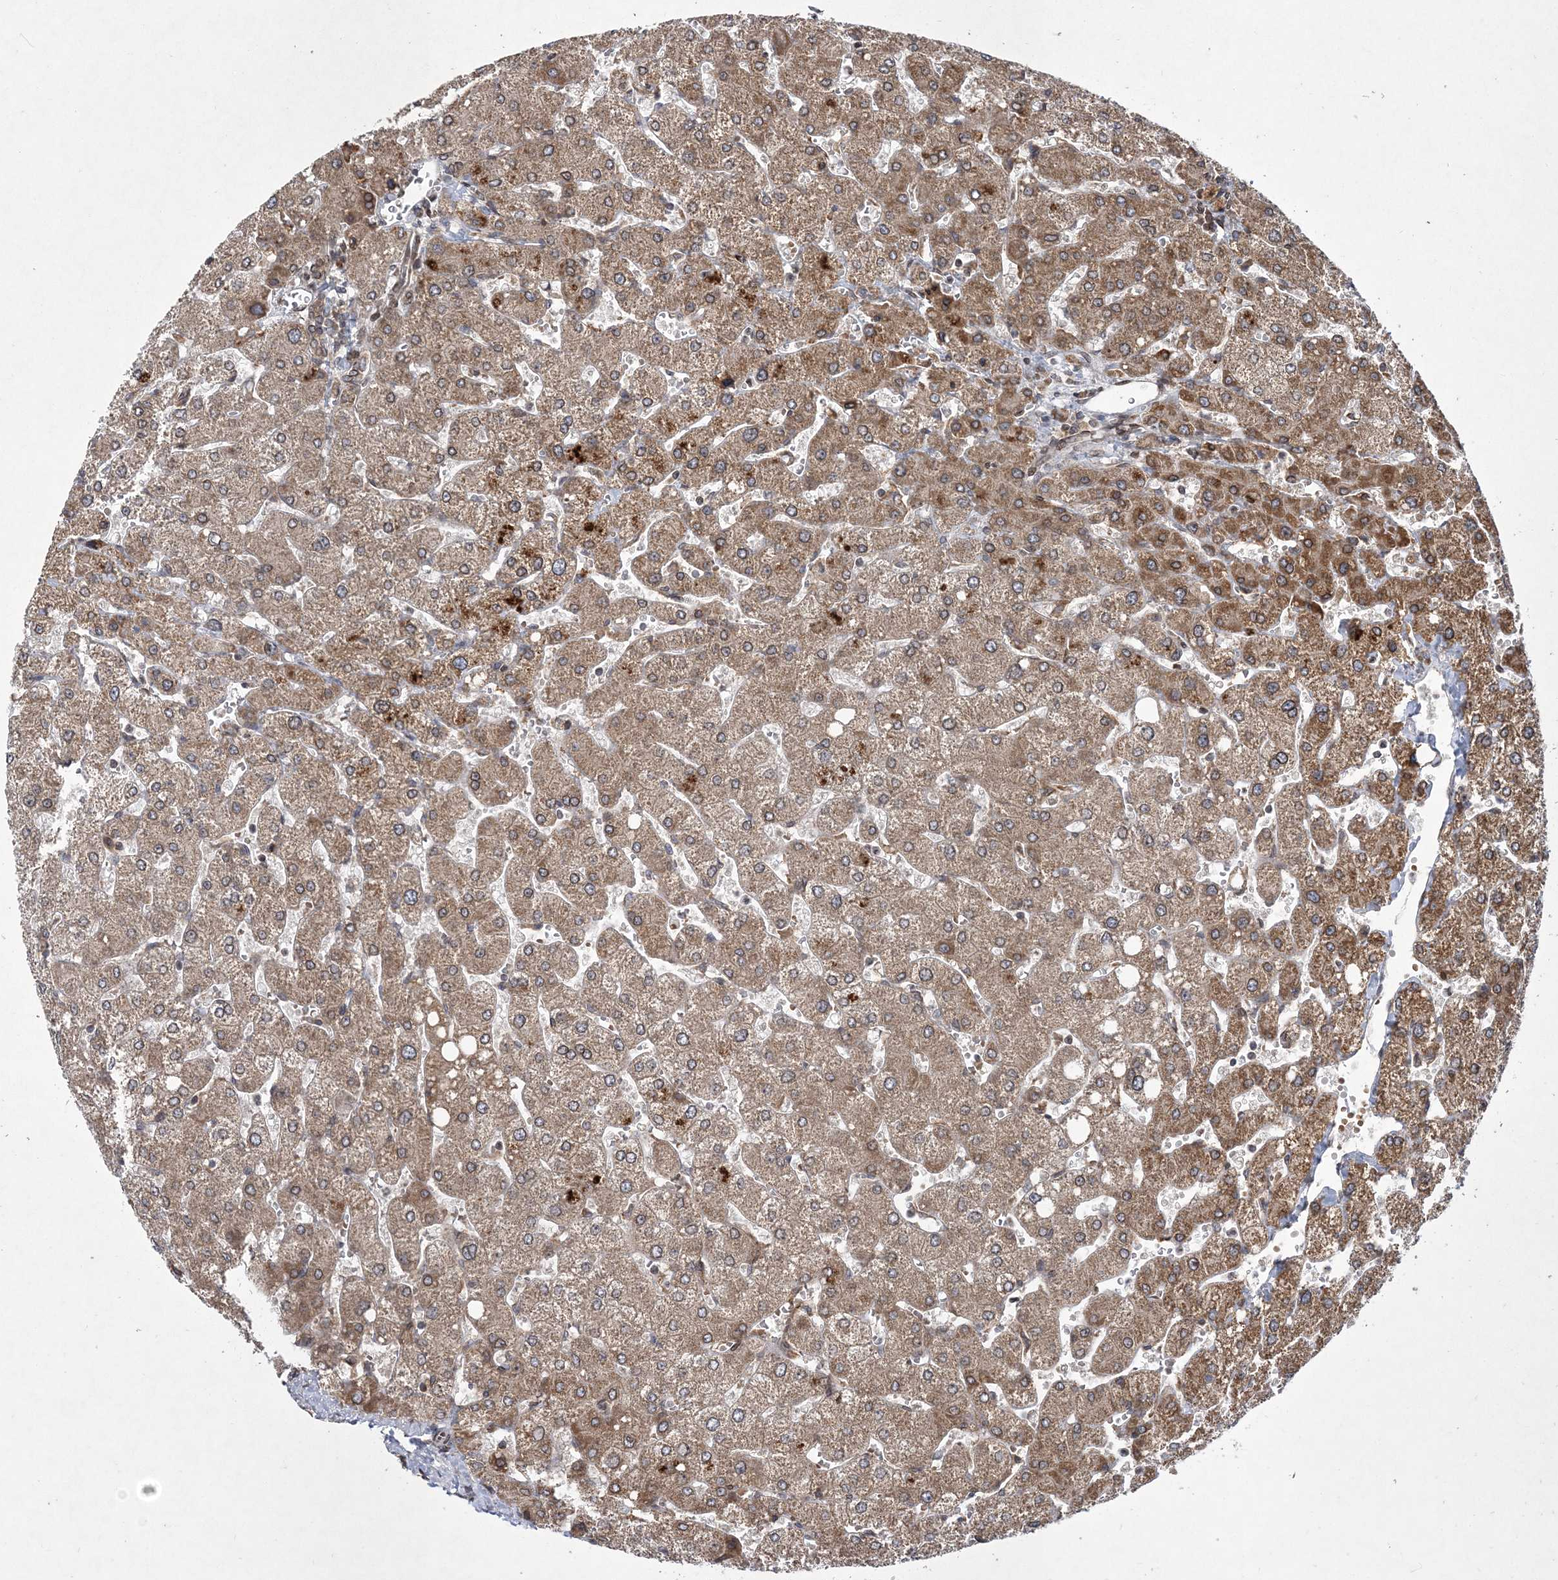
{"staining": {"intensity": "weak", "quantity": ">75%", "location": "cytoplasmic/membranous"}, "tissue": "liver", "cell_type": "Cholangiocytes", "image_type": "normal", "snomed": [{"axis": "morphology", "description": "Normal tissue, NOS"}, {"axis": "topography", "description": "Liver"}], "caption": "Immunohistochemical staining of unremarkable human liver shows >75% levels of weak cytoplasmic/membranous protein positivity in approximately >75% of cholangiocytes. (DAB IHC, brown staining for protein, blue staining for nuclei).", "gene": "DNAJC27", "patient": {"sex": "male", "age": 55}}